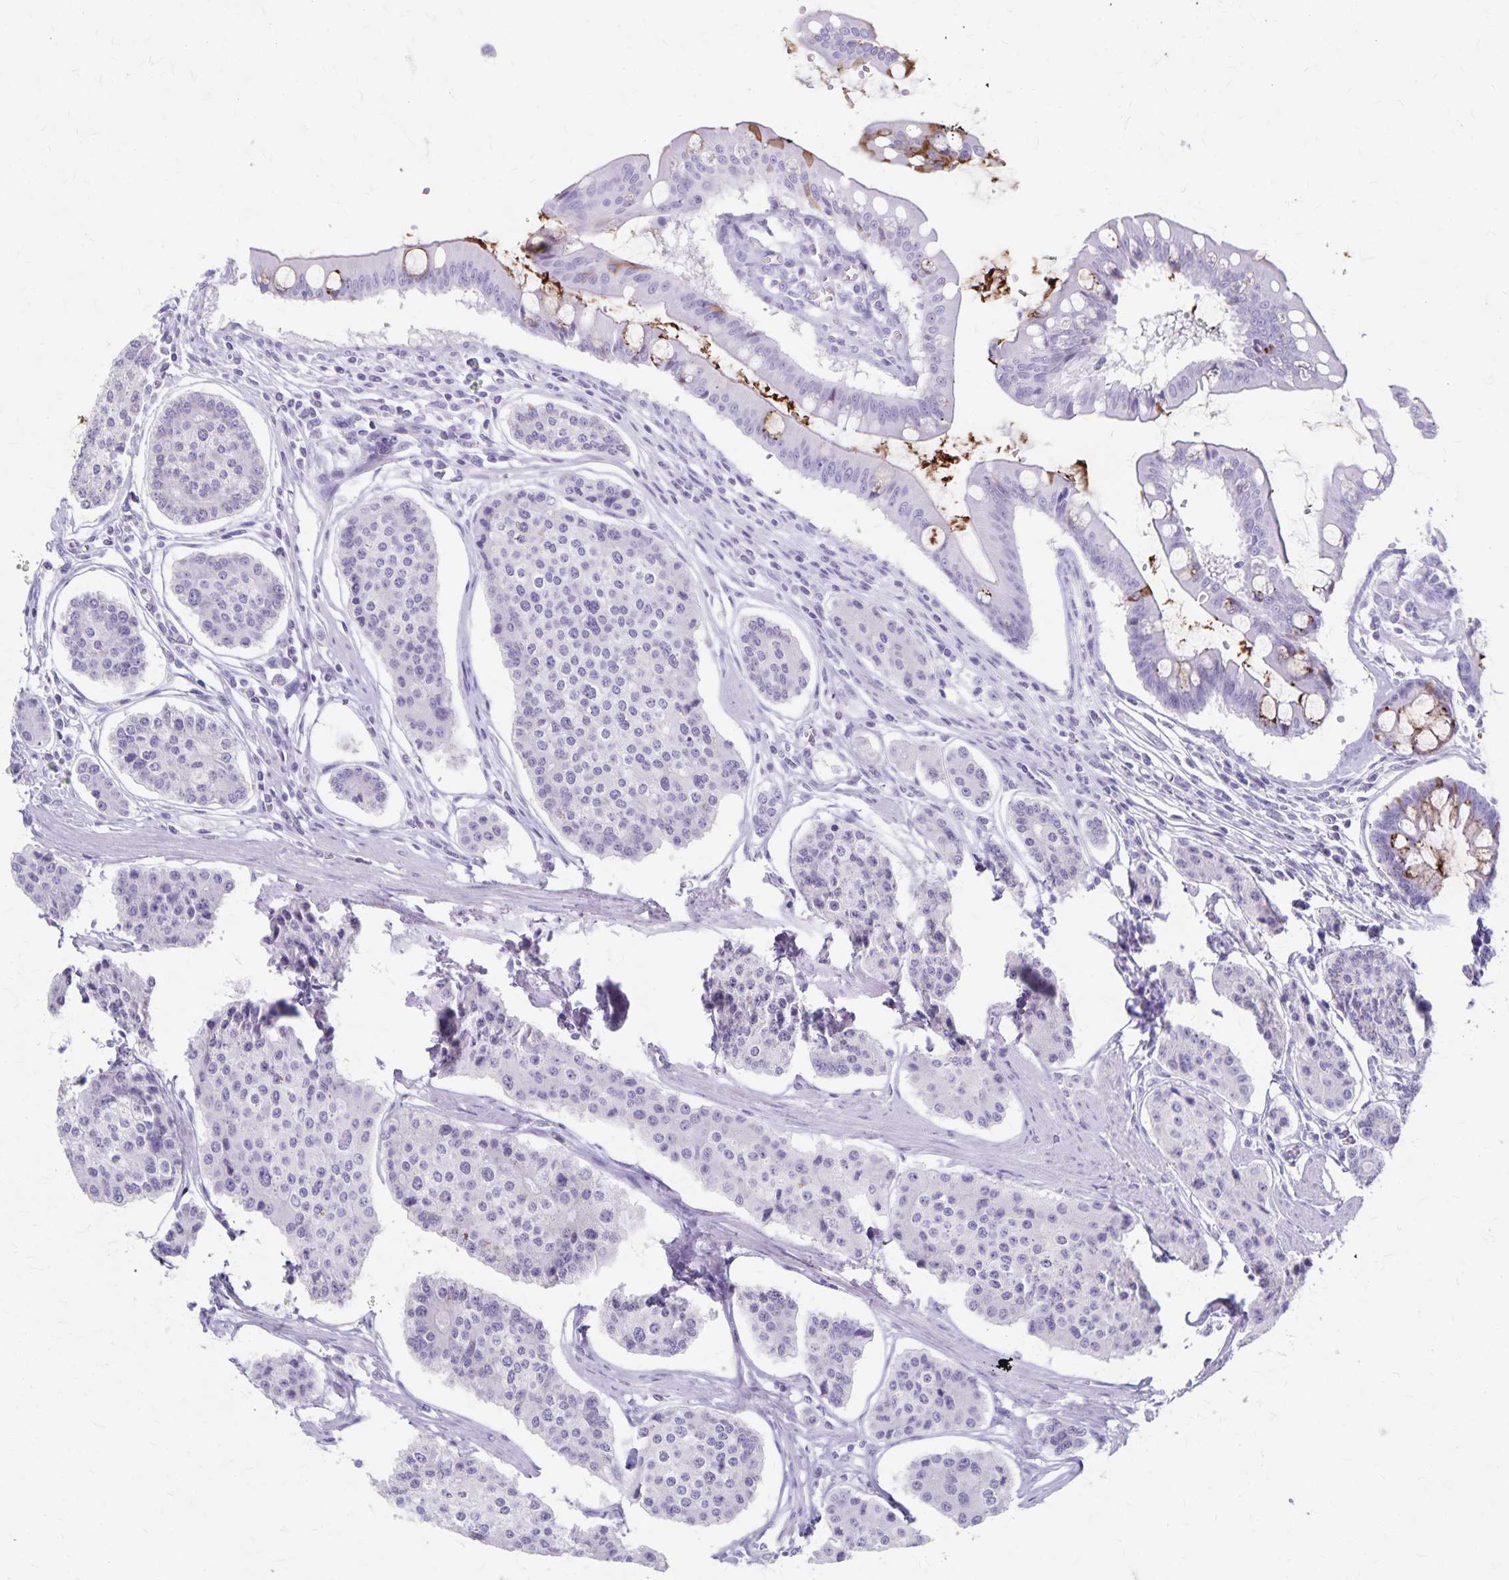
{"staining": {"intensity": "negative", "quantity": "none", "location": "none"}, "tissue": "carcinoid", "cell_type": "Tumor cells", "image_type": "cancer", "snomed": [{"axis": "morphology", "description": "Carcinoid, malignant, NOS"}, {"axis": "topography", "description": "Small intestine"}], "caption": "This is an immunohistochemistry (IHC) micrograph of human carcinoid (malignant). There is no staining in tumor cells.", "gene": "GPBAR1", "patient": {"sex": "female", "age": 65}}